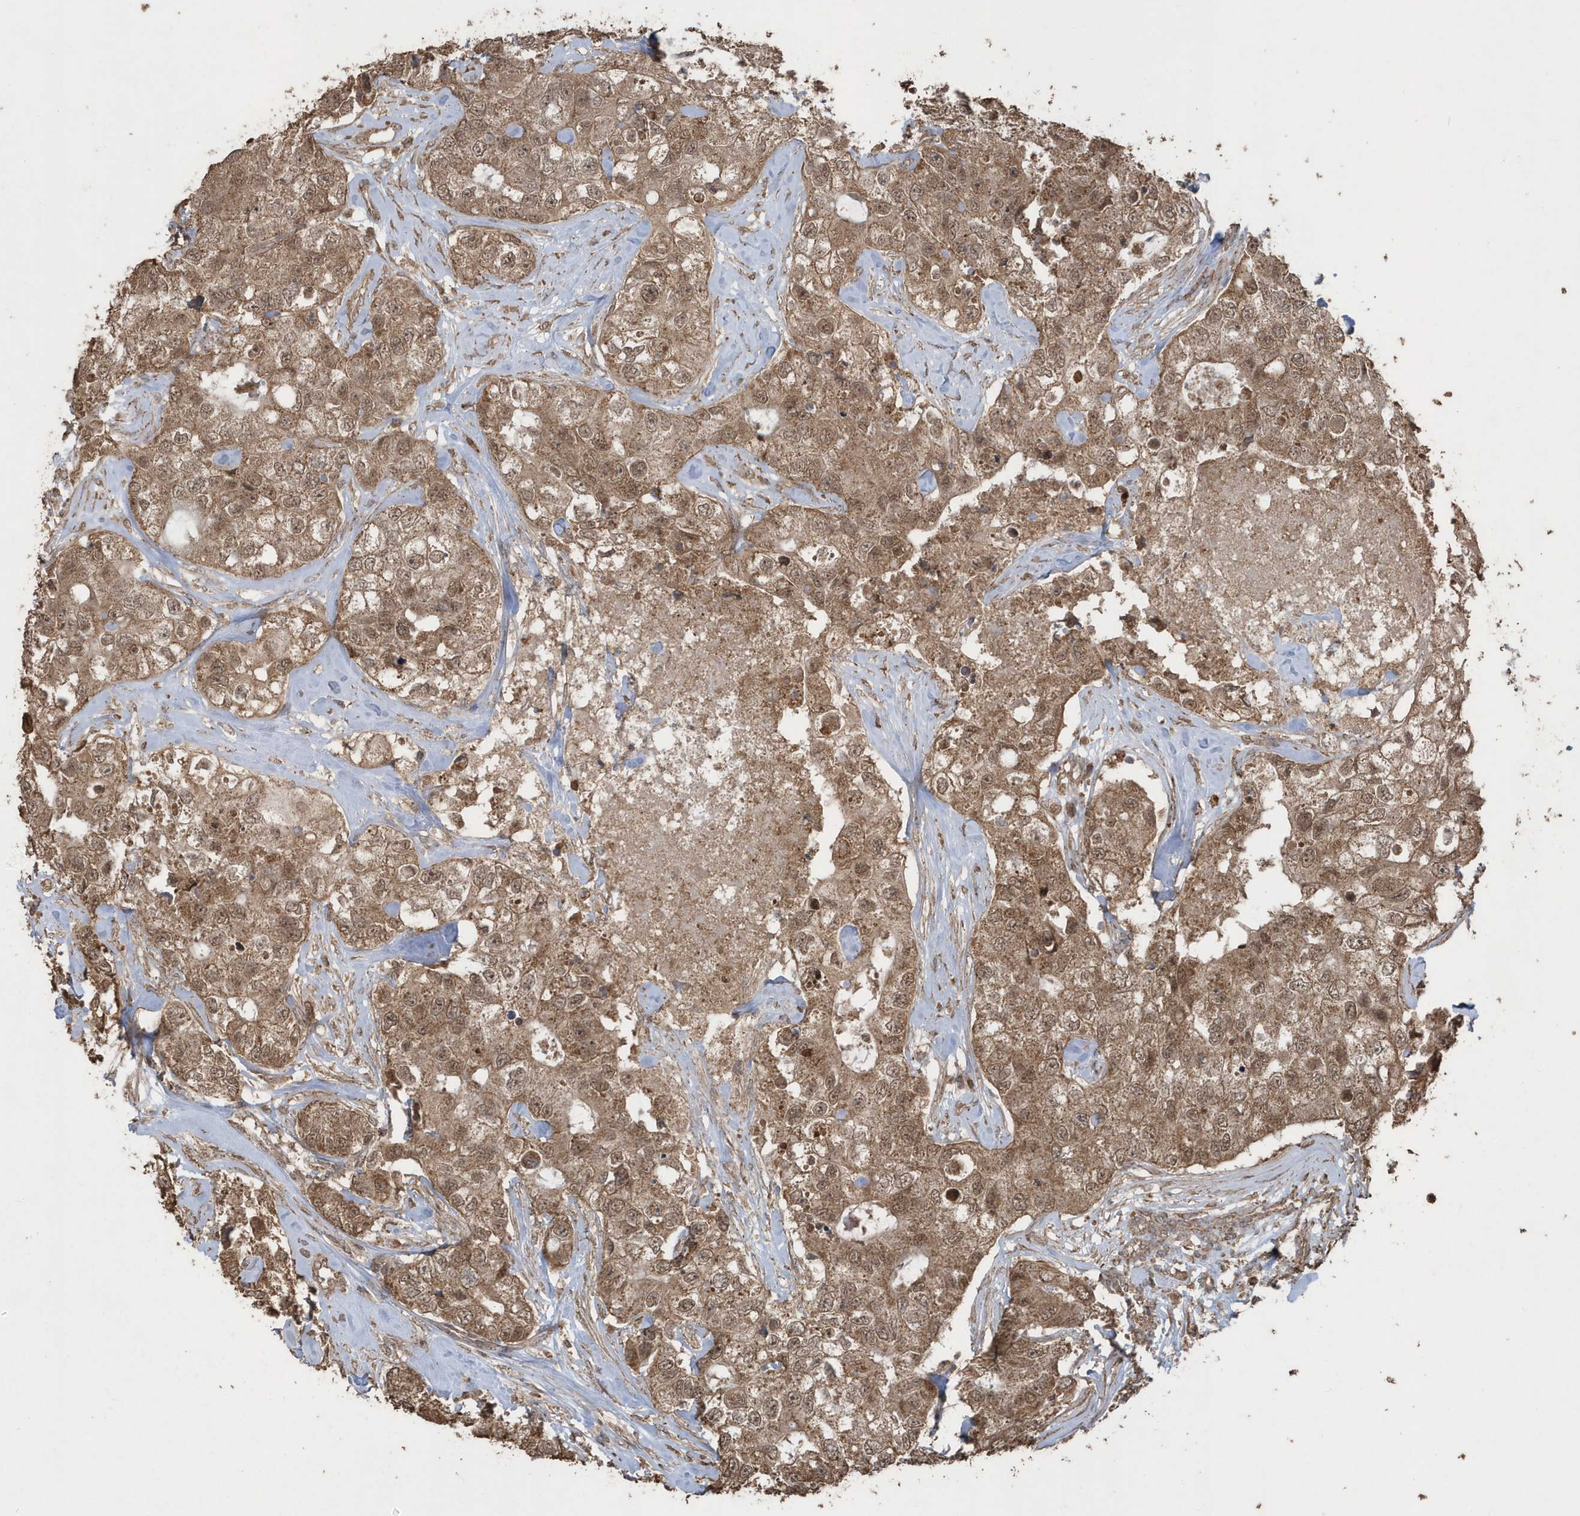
{"staining": {"intensity": "moderate", "quantity": ">75%", "location": "cytoplasmic/membranous,nuclear"}, "tissue": "breast cancer", "cell_type": "Tumor cells", "image_type": "cancer", "snomed": [{"axis": "morphology", "description": "Duct carcinoma"}, {"axis": "topography", "description": "Breast"}], "caption": "Protein expression analysis of breast cancer (intraductal carcinoma) demonstrates moderate cytoplasmic/membranous and nuclear expression in approximately >75% of tumor cells. The staining is performed using DAB (3,3'-diaminobenzidine) brown chromogen to label protein expression. The nuclei are counter-stained blue using hematoxylin.", "gene": "PAXBP1", "patient": {"sex": "female", "age": 62}}